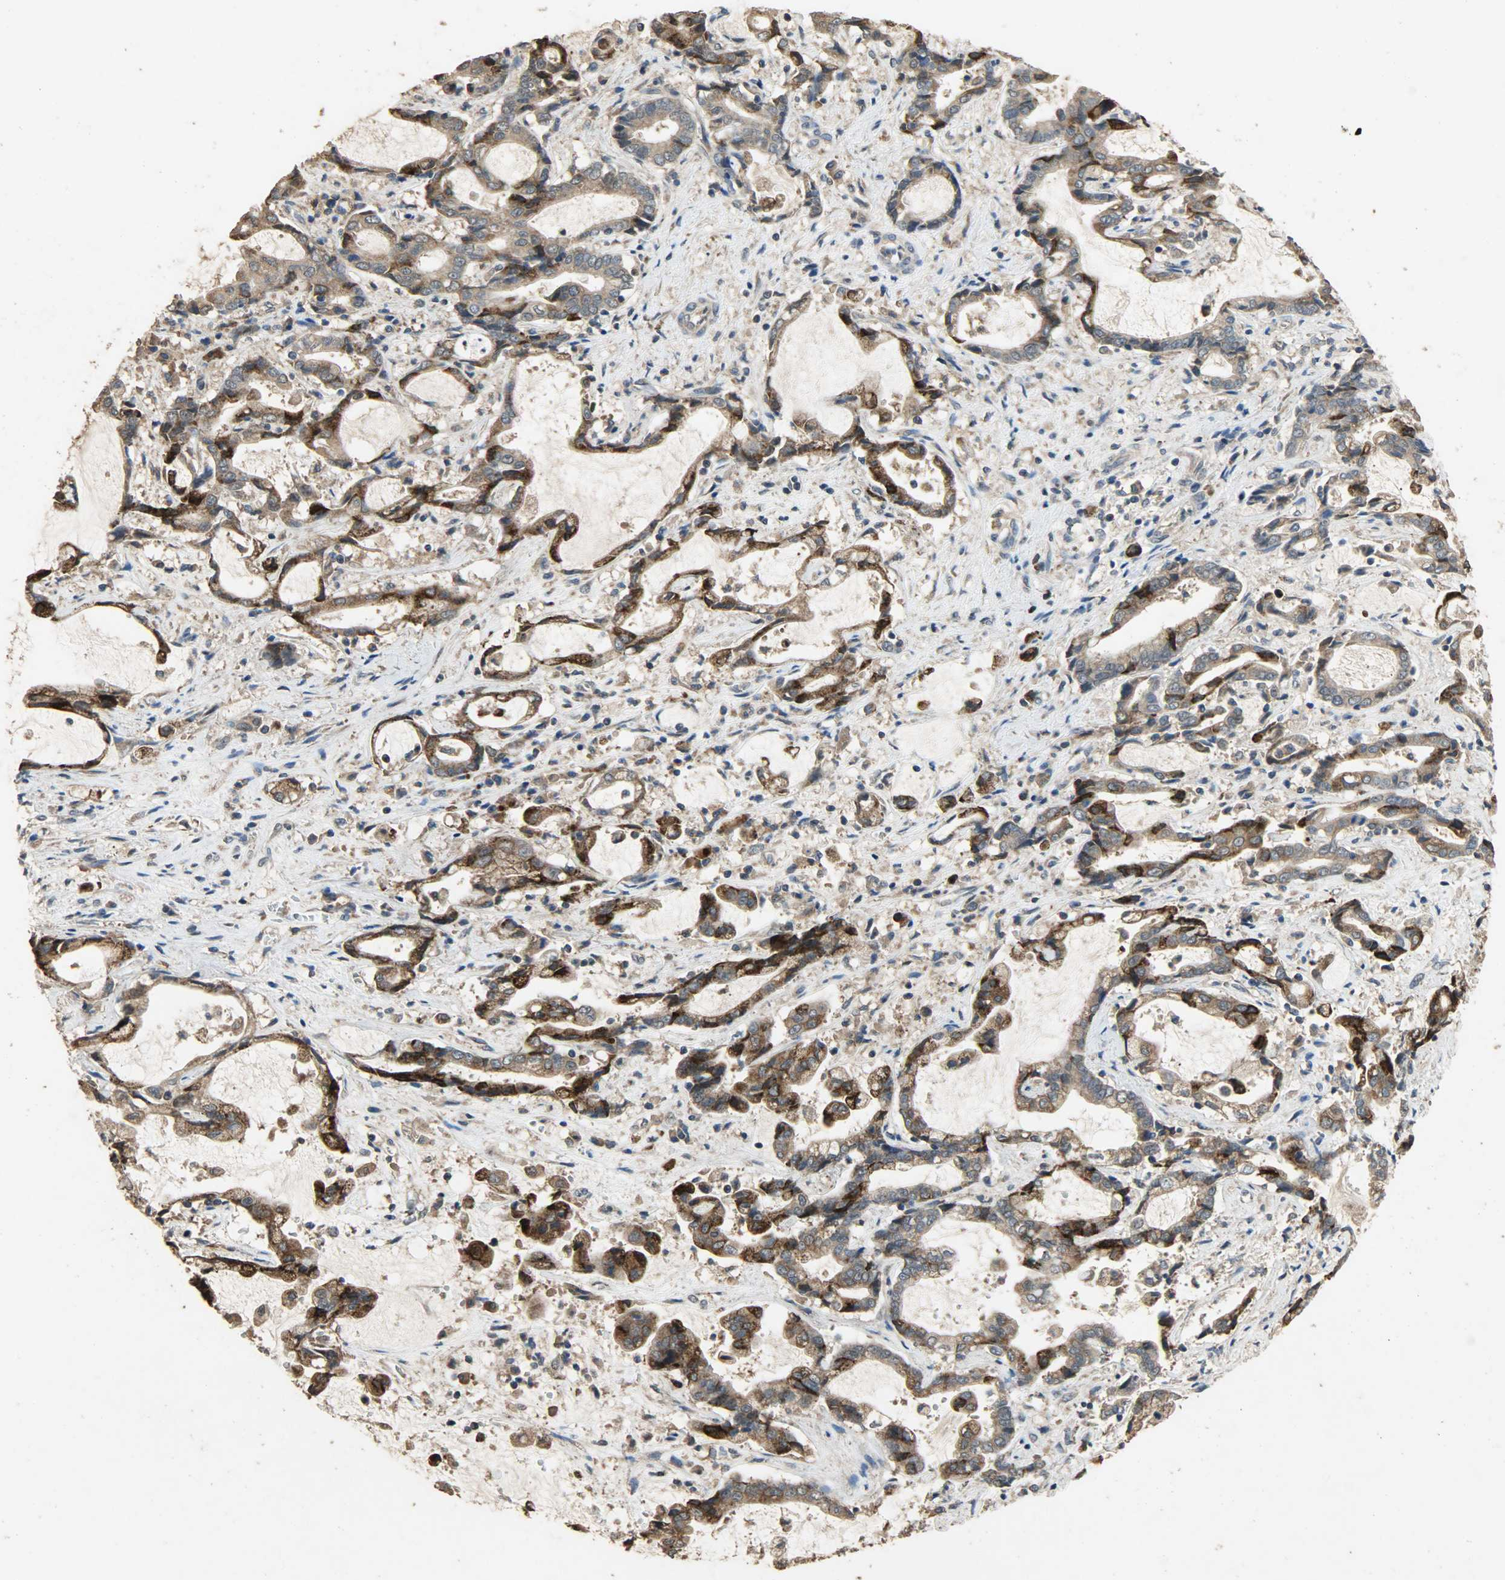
{"staining": {"intensity": "moderate", "quantity": ">75%", "location": "cytoplasmic/membranous"}, "tissue": "liver cancer", "cell_type": "Tumor cells", "image_type": "cancer", "snomed": [{"axis": "morphology", "description": "Cholangiocarcinoma"}, {"axis": "topography", "description": "Liver"}], "caption": "Liver cholangiocarcinoma tissue shows moderate cytoplasmic/membranous positivity in approximately >75% of tumor cells", "gene": "CDKN2C", "patient": {"sex": "male", "age": 57}}